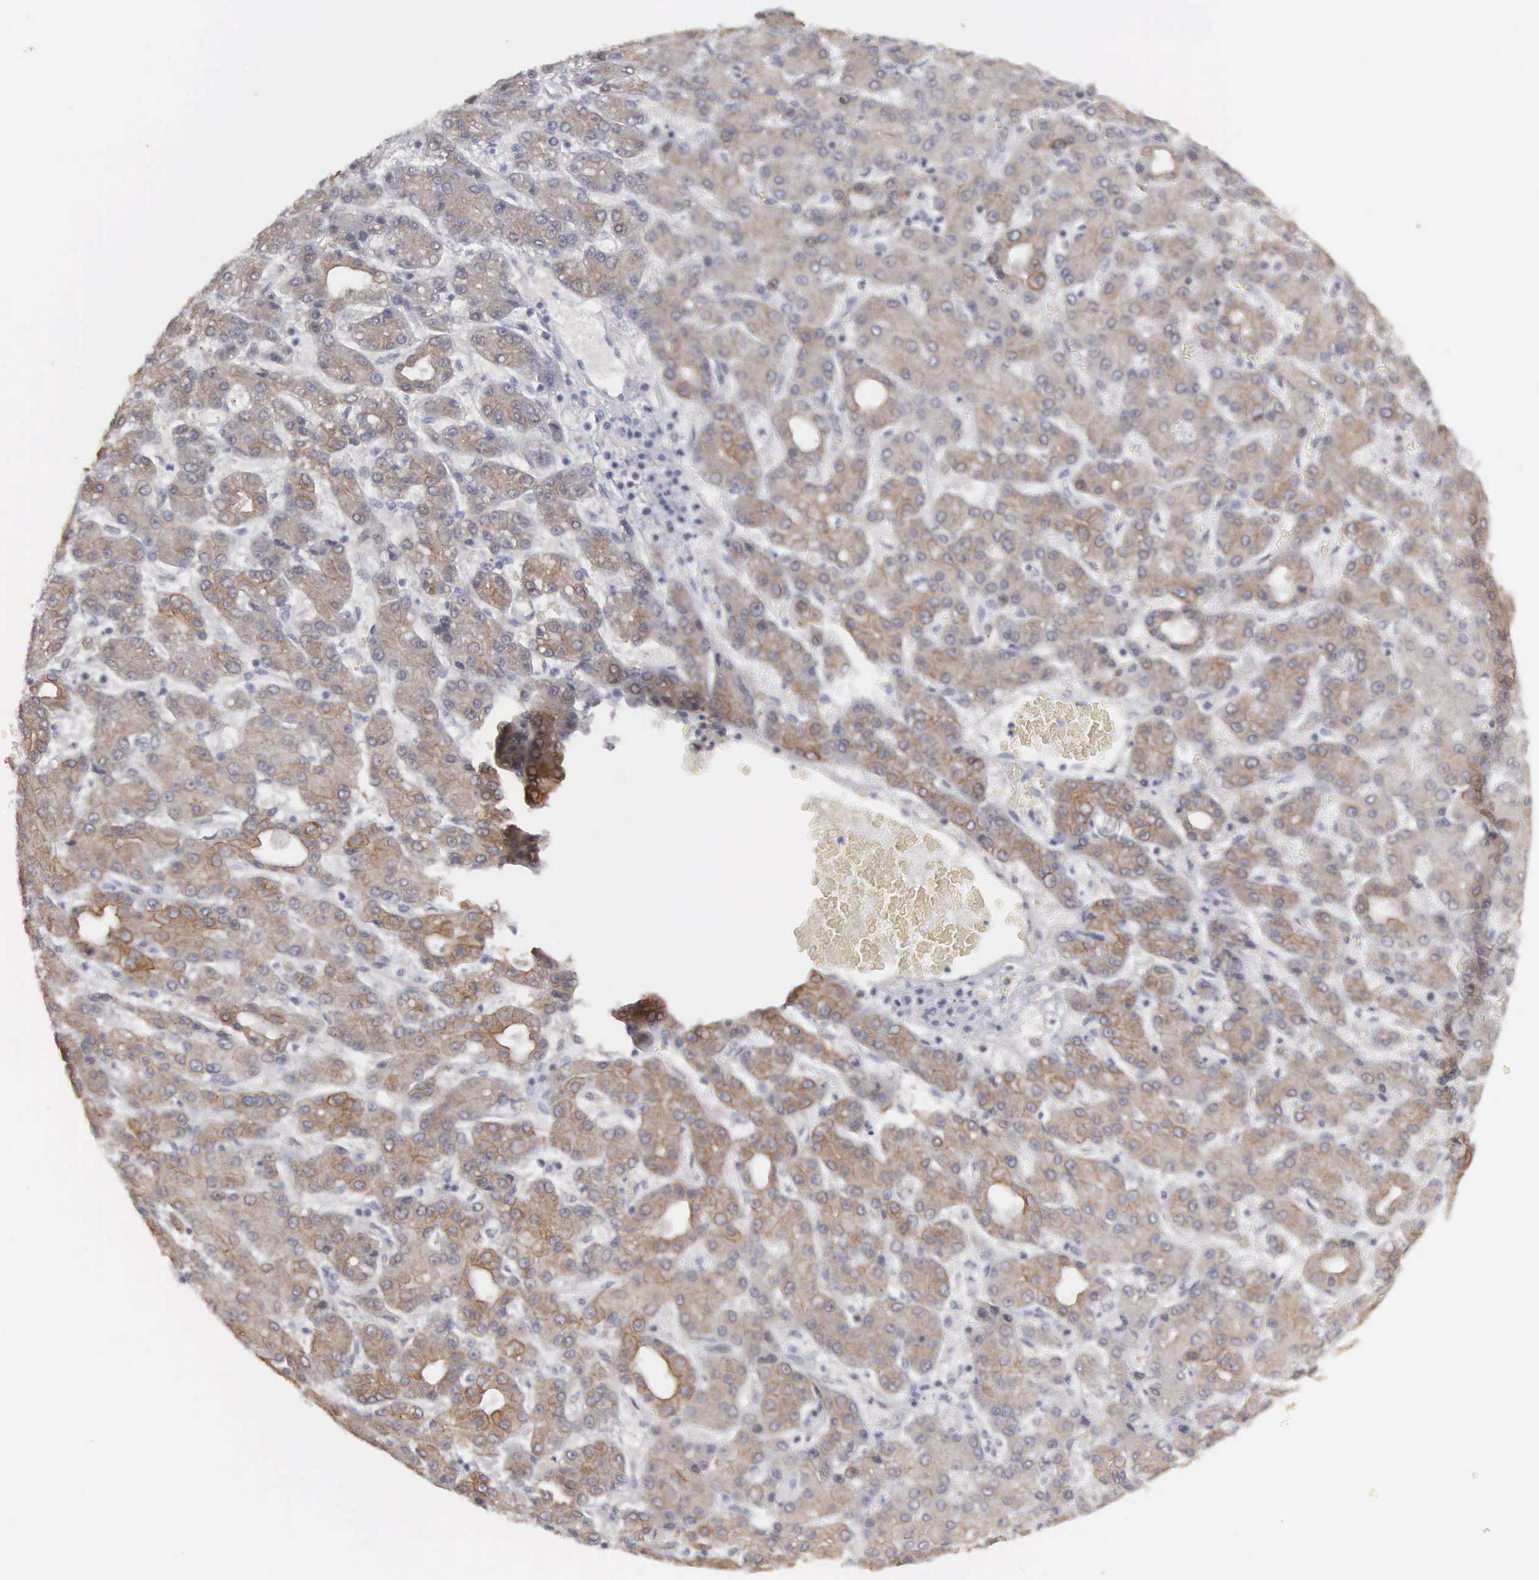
{"staining": {"intensity": "moderate", "quantity": "25%-75%", "location": "cytoplasmic/membranous"}, "tissue": "liver cancer", "cell_type": "Tumor cells", "image_type": "cancer", "snomed": [{"axis": "morphology", "description": "Carcinoma, Hepatocellular, NOS"}, {"axis": "topography", "description": "Liver"}], "caption": "IHC photomicrograph of neoplastic tissue: human liver cancer (hepatocellular carcinoma) stained using immunohistochemistry (IHC) exhibits medium levels of moderate protein expression localized specifically in the cytoplasmic/membranous of tumor cells, appearing as a cytoplasmic/membranous brown color.", "gene": "WDR89", "patient": {"sex": "male", "age": 69}}